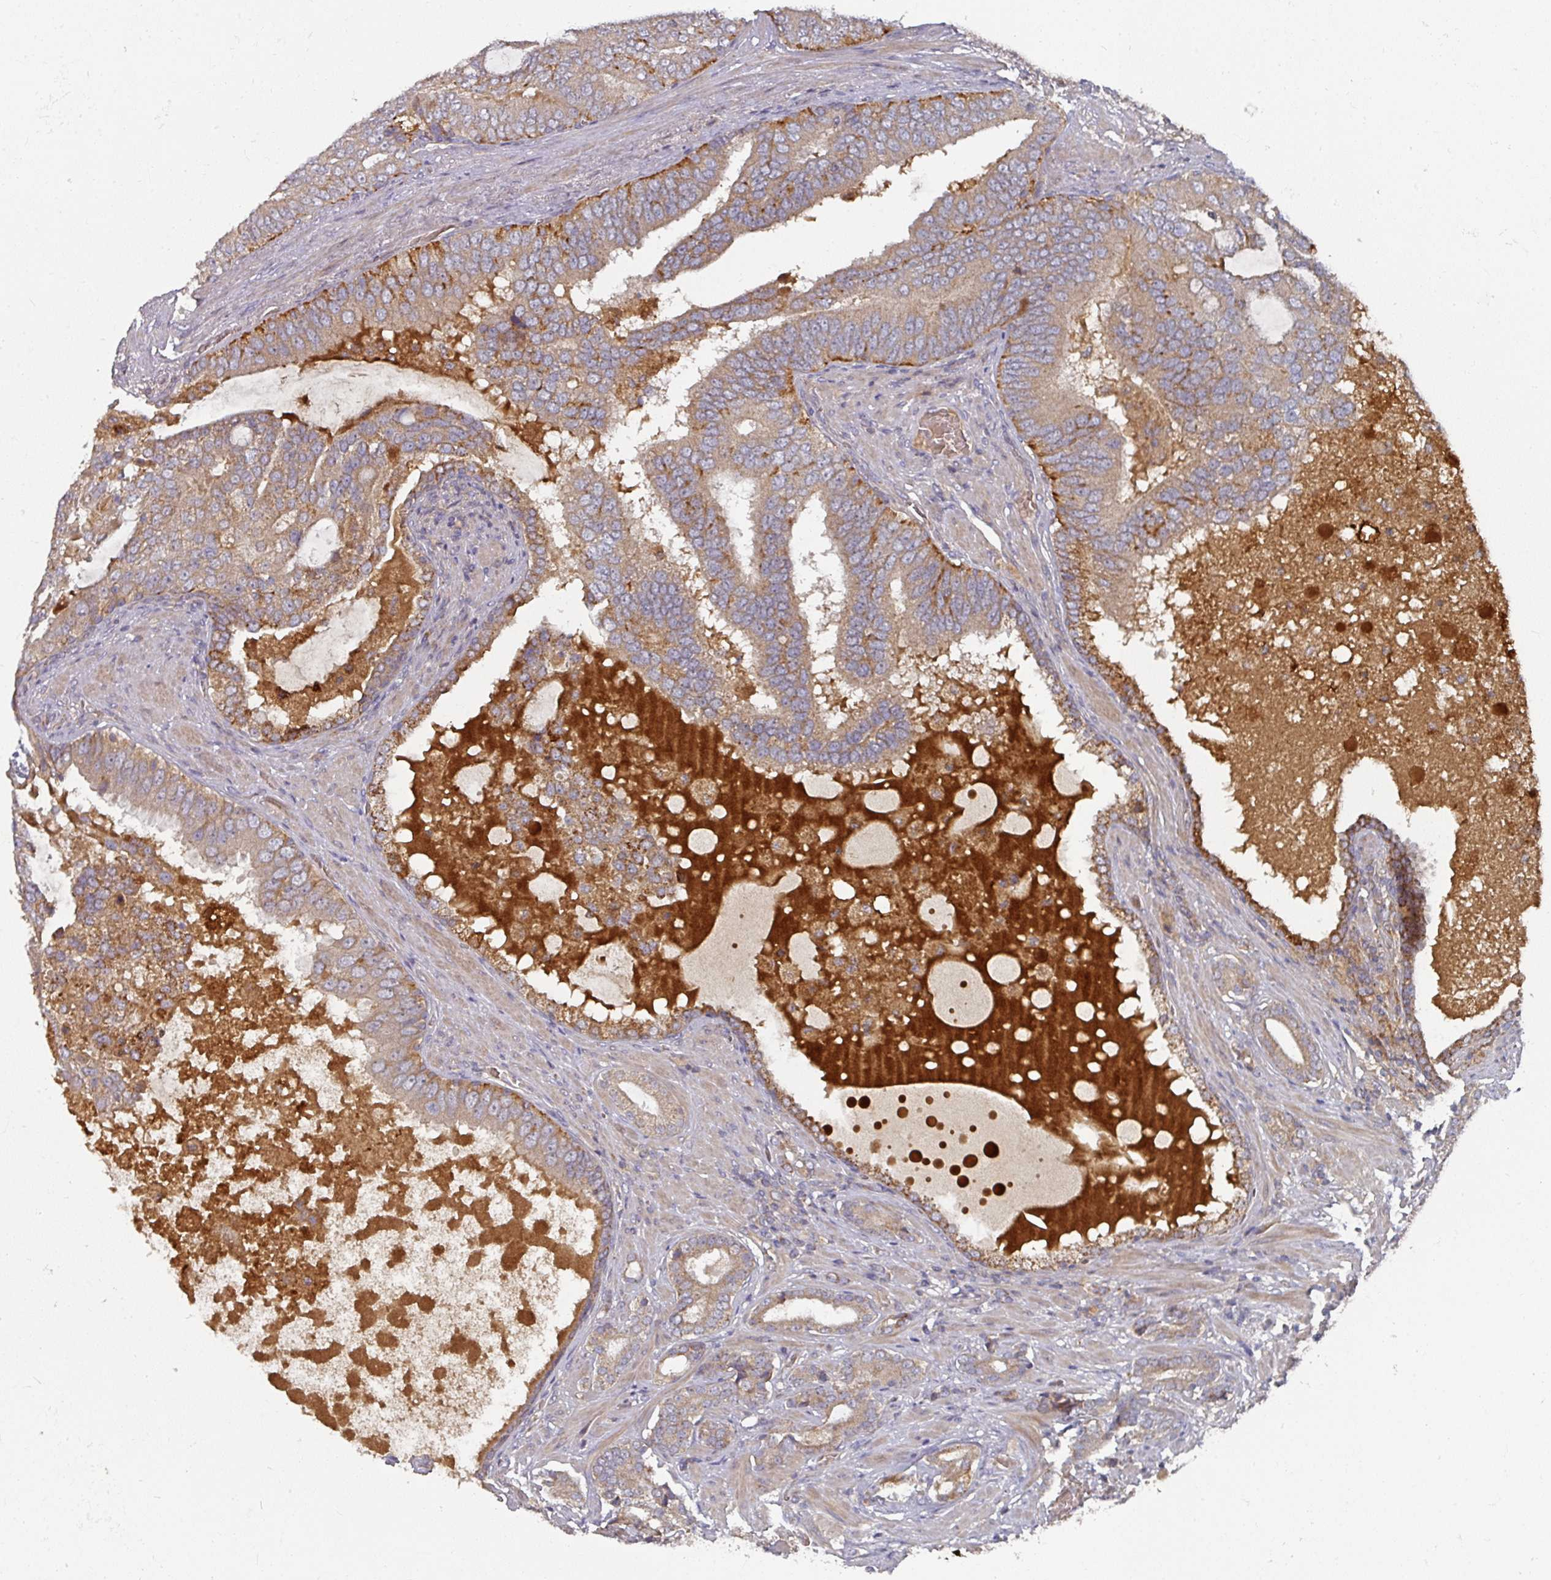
{"staining": {"intensity": "weak", "quantity": ">75%", "location": "cytoplasmic/membranous"}, "tissue": "prostate cancer", "cell_type": "Tumor cells", "image_type": "cancer", "snomed": [{"axis": "morphology", "description": "Adenocarcinoma, High grade"}, {"axis": "topography", "description": "Prostate"}], "caption": "IHC of prostate cancer demonstrates low levels of weak cytoplasmic/membranous staining in approximately >75% of tumor cells.", "gene": "DNAJC7", "patient": {"sex": "male", "age": 55}}